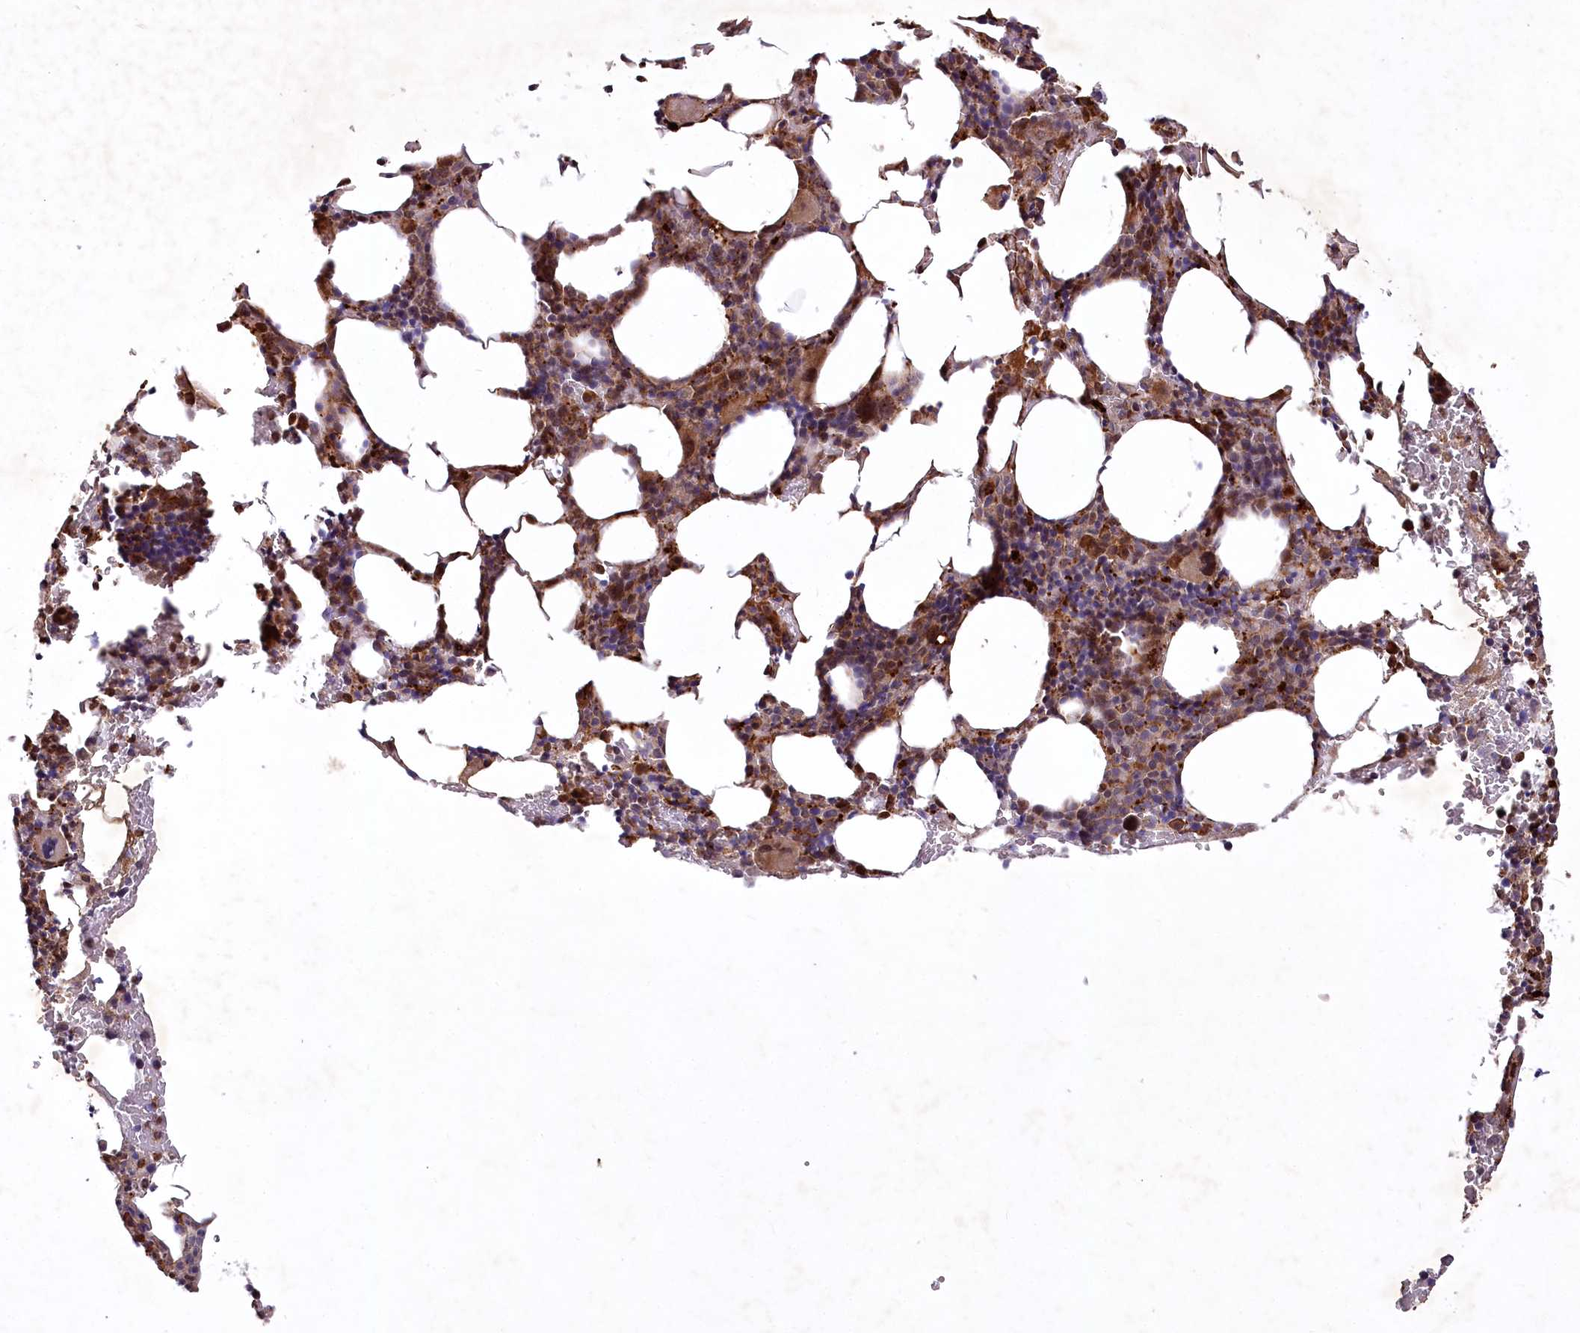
{"staining": {"intensity": "moderate", "quantity": "25%-75%", "location": "cytoplasmic/membranous"}, "tissue": "bone marrow", "cell_type": "Hematopoietic cells", "image_type": "normal", "snomed": [{"axis": "morphology", "description": "Normal tissue, NOS"}, {"axis": "topography", "description": "Bone marrow"}], "caption": "This image displays immunohistochemistry (IHC) staining of unremarkable bone marrow, with medium moderate cytoplasmic/membranous expression in approximately 25%-75% of hematopoietic cells.", "gene": "PSTK", "patient": {"sex": "male", "age": 62}}